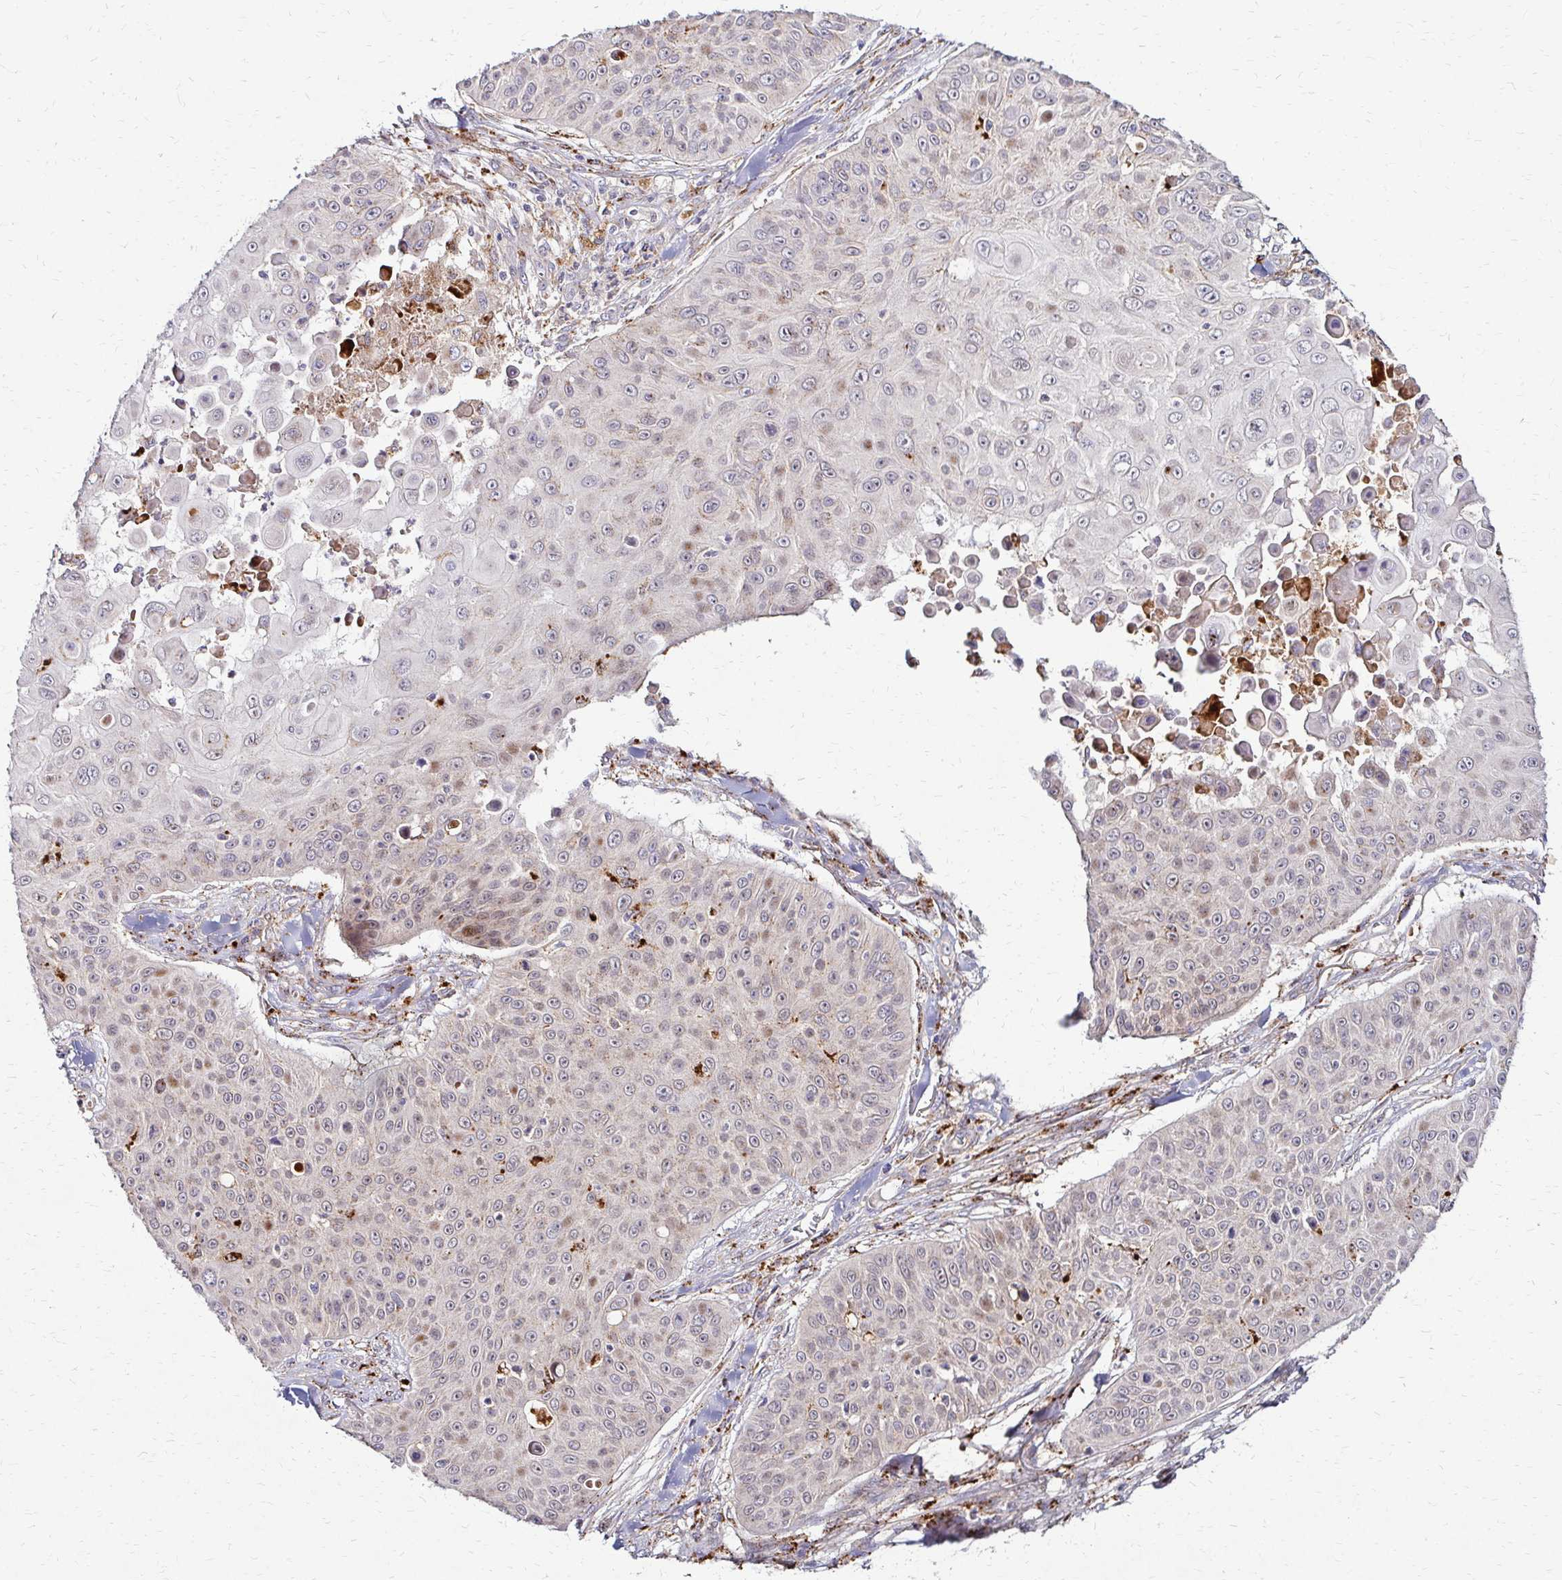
{"staining": {"intensity": "weak", "quantity": "25%-75%", "location": "cytoplasmic/membranous"}, "tissue": "skin cancer", "cell_type": "Tumor cells", "image_type": "cancer", "snomed": [{"axis": "morphology", "description": "Squamous cell carcinoma, NOS"}, {"axis": "topography", "description": "Skin"}], "caption": "Skin cancer (squamous cell carcinoma) stained with IHC exhibits weak cytoplasmic/membranous expression in about 25%-75% of tumor cells.", "gene": "IDUA", "patient": {"sex": "male", "age": 82}}